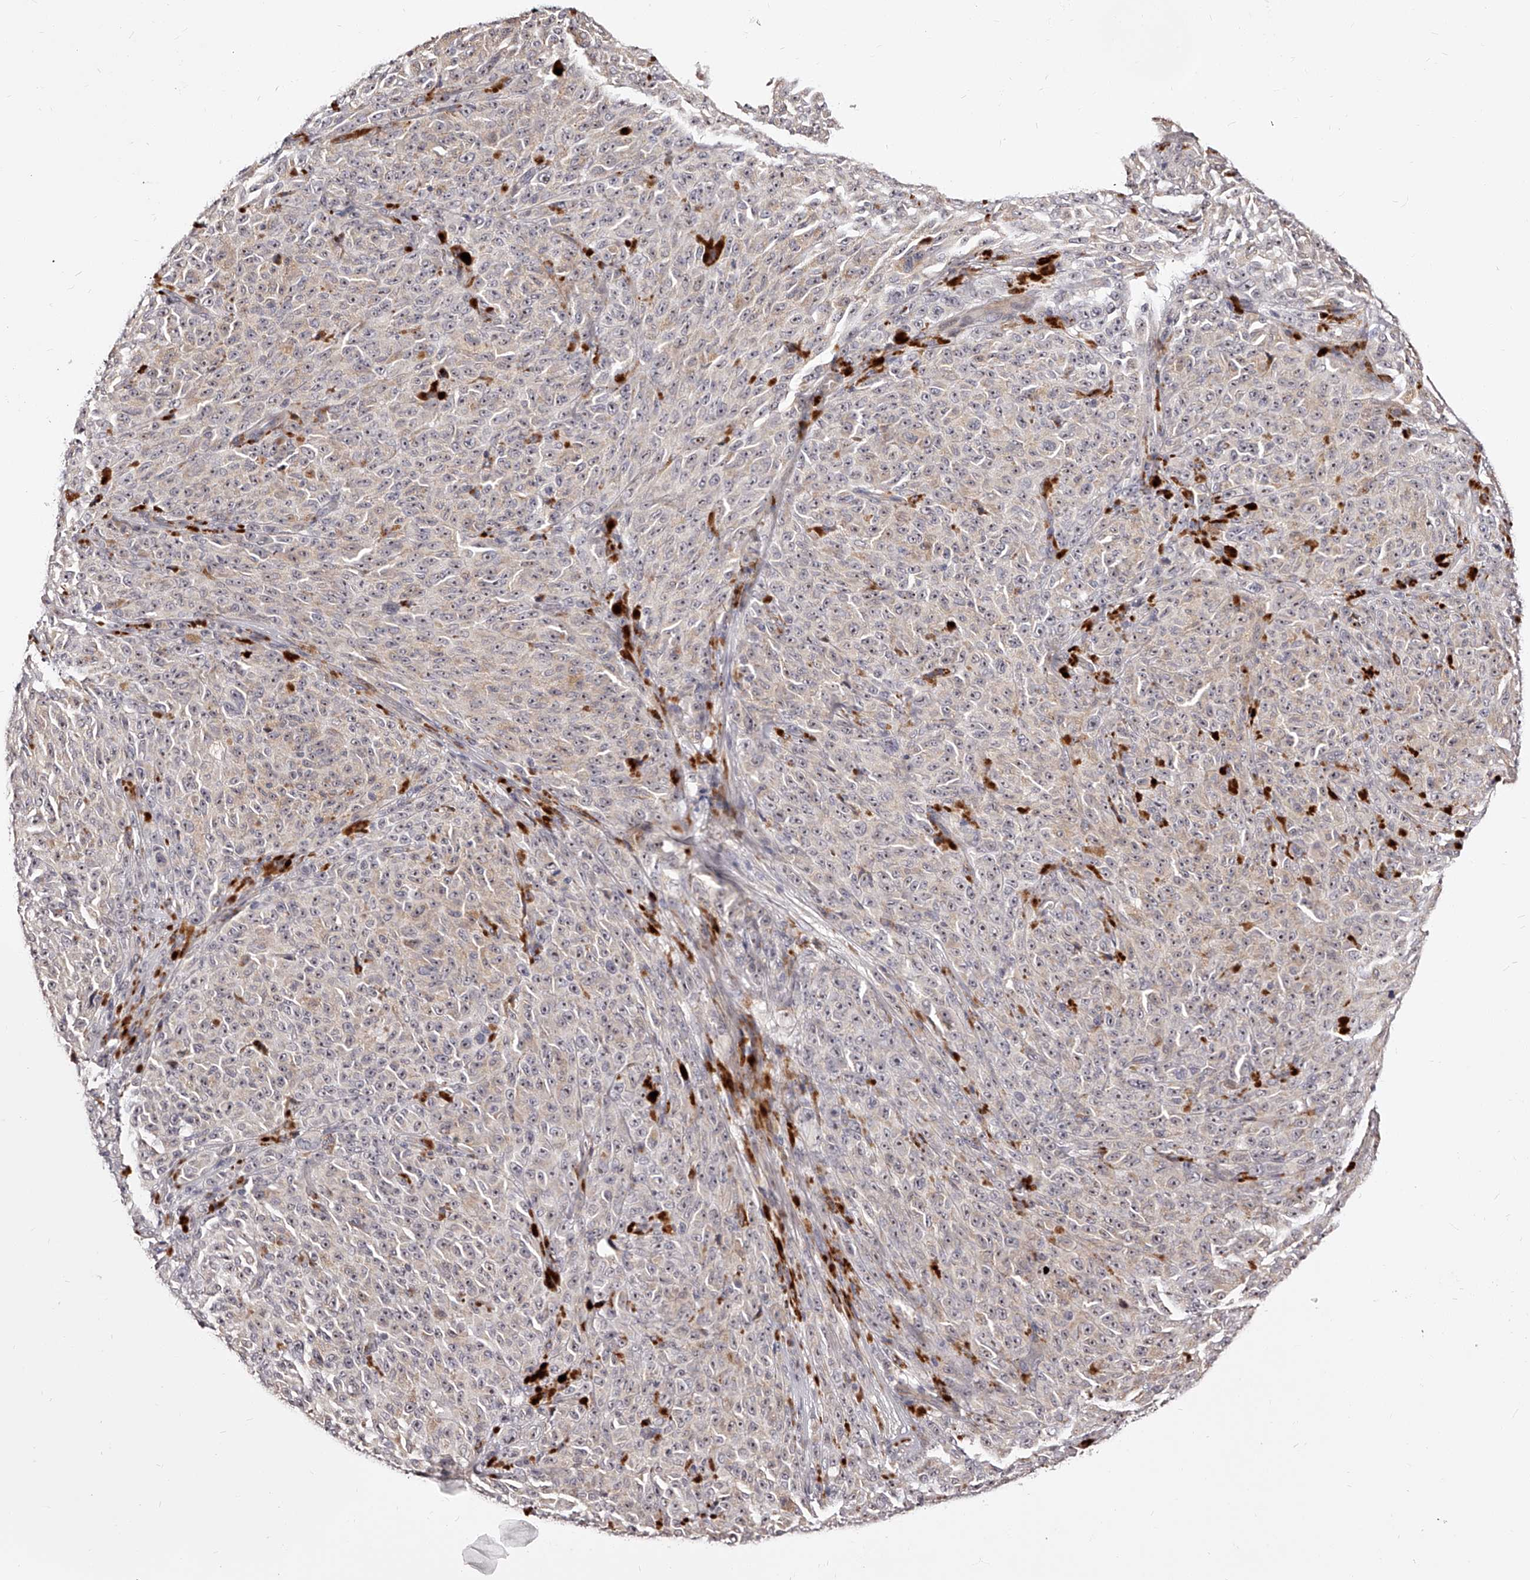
{"staining": {"intensity": "negative", "quantity": "none", "location": "none"}, "tissue": "melanoma", "cell_type": "Tumor cells", "image_type": "cancer", "snomed": [{"axis": "morphology", "description": "Malignant melanoma, NOS"}, {"axis": "topography", "description": "Skin"}], "caption": "The histopathology image shows no significant positivity in tumor cells of malignant melanoma.", "gene": "ZNF502", "patient": {"sex": "female", "age": 82}}